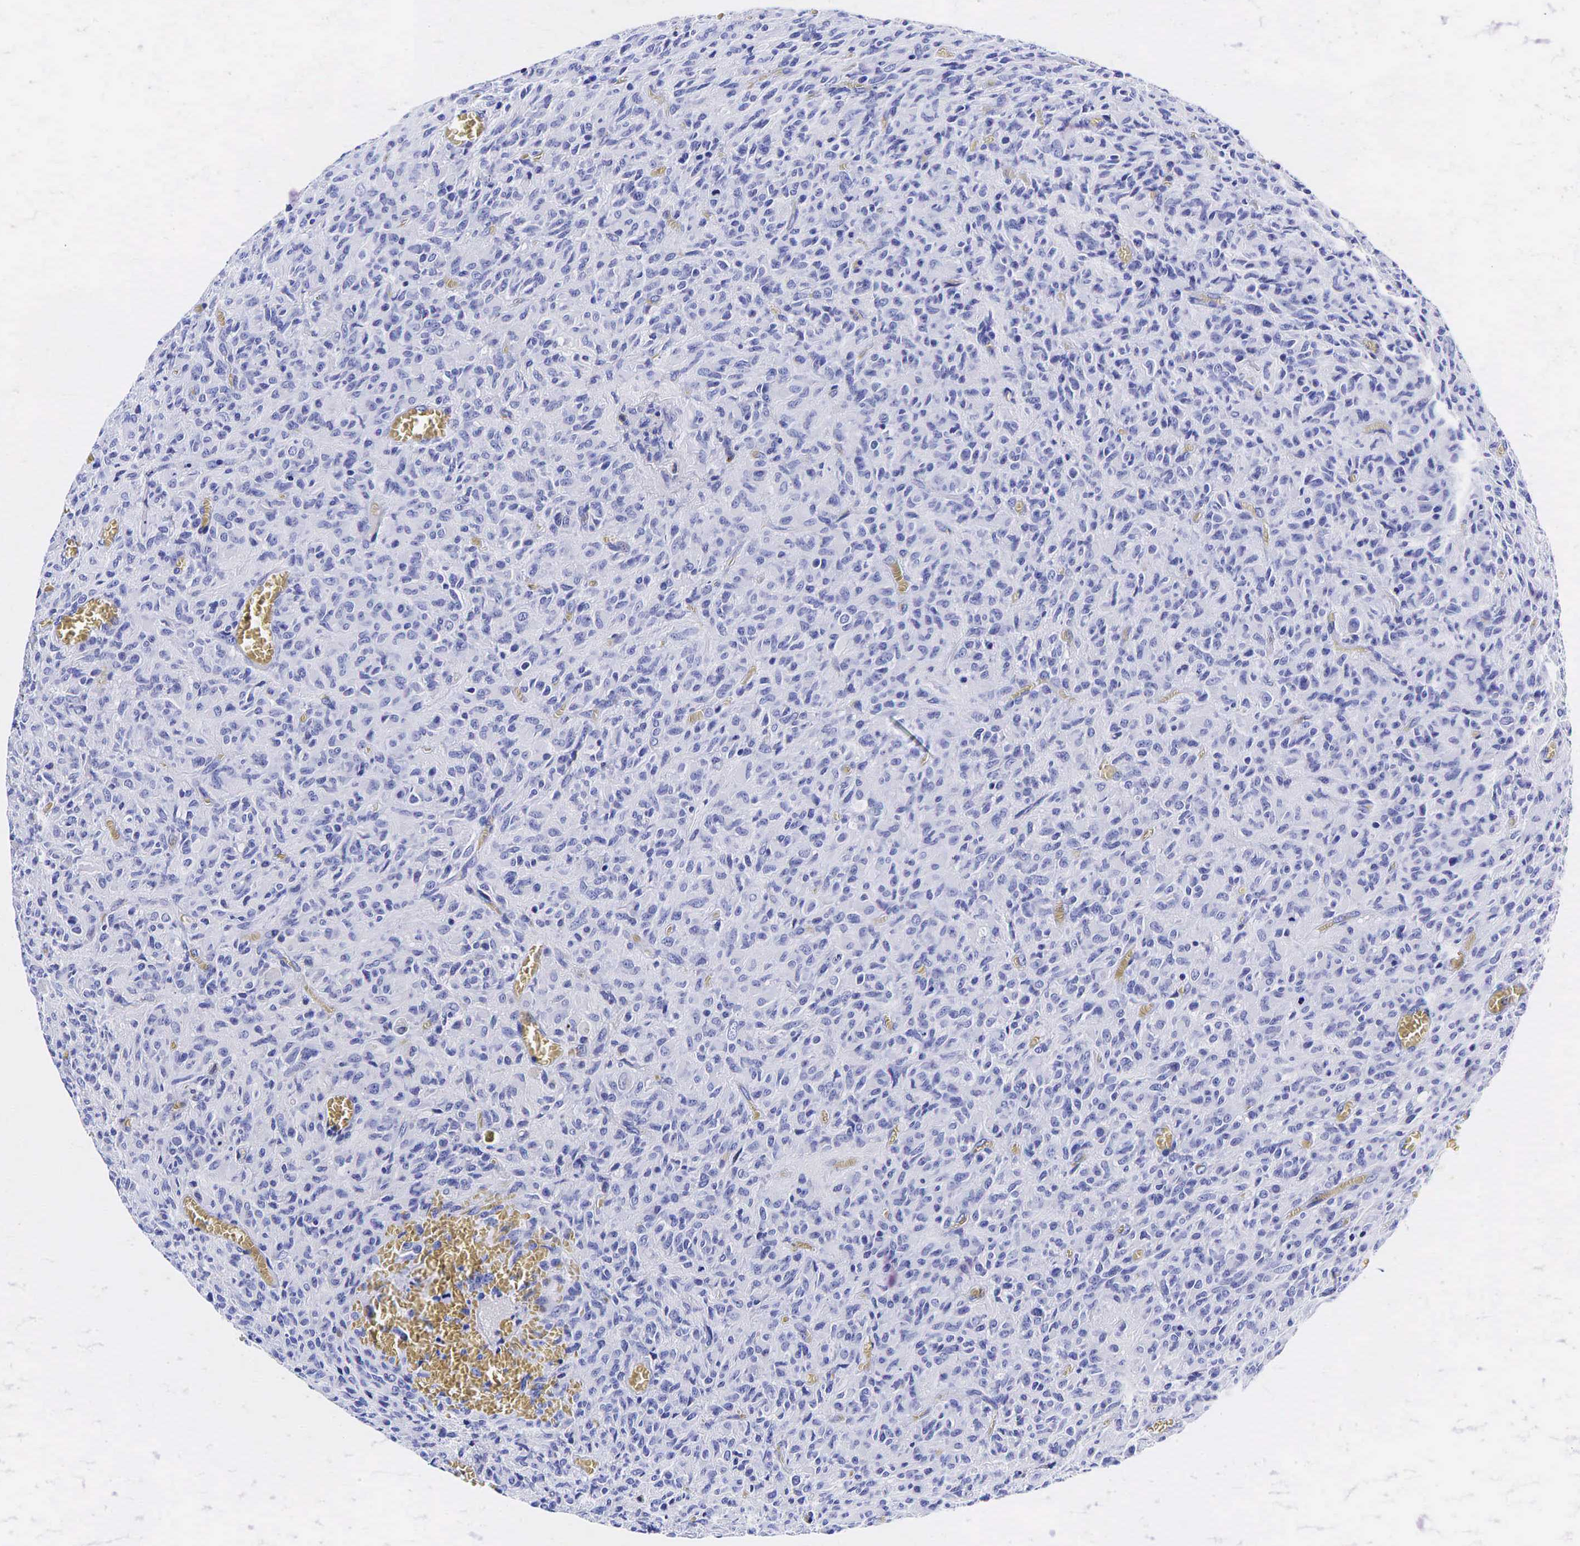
{"staining": {"intensity": "negative", "quantity": "none", "location": "none"}, "tissue": "glioma", "cell_type": "Tumor cells", "image_type": "cancer", "snomed": [{"axis": "morphology", "description": "Glioma, malignant, High grade"}, {"axis": "topography", "description": "Brain"}], "caption": "DAB immunohistochemical staining of human malignant glioma (high-grade) shows no significant expression in tumor cells.", "gene": "GCG", "patient": {"sex": "male", "age": 56}}